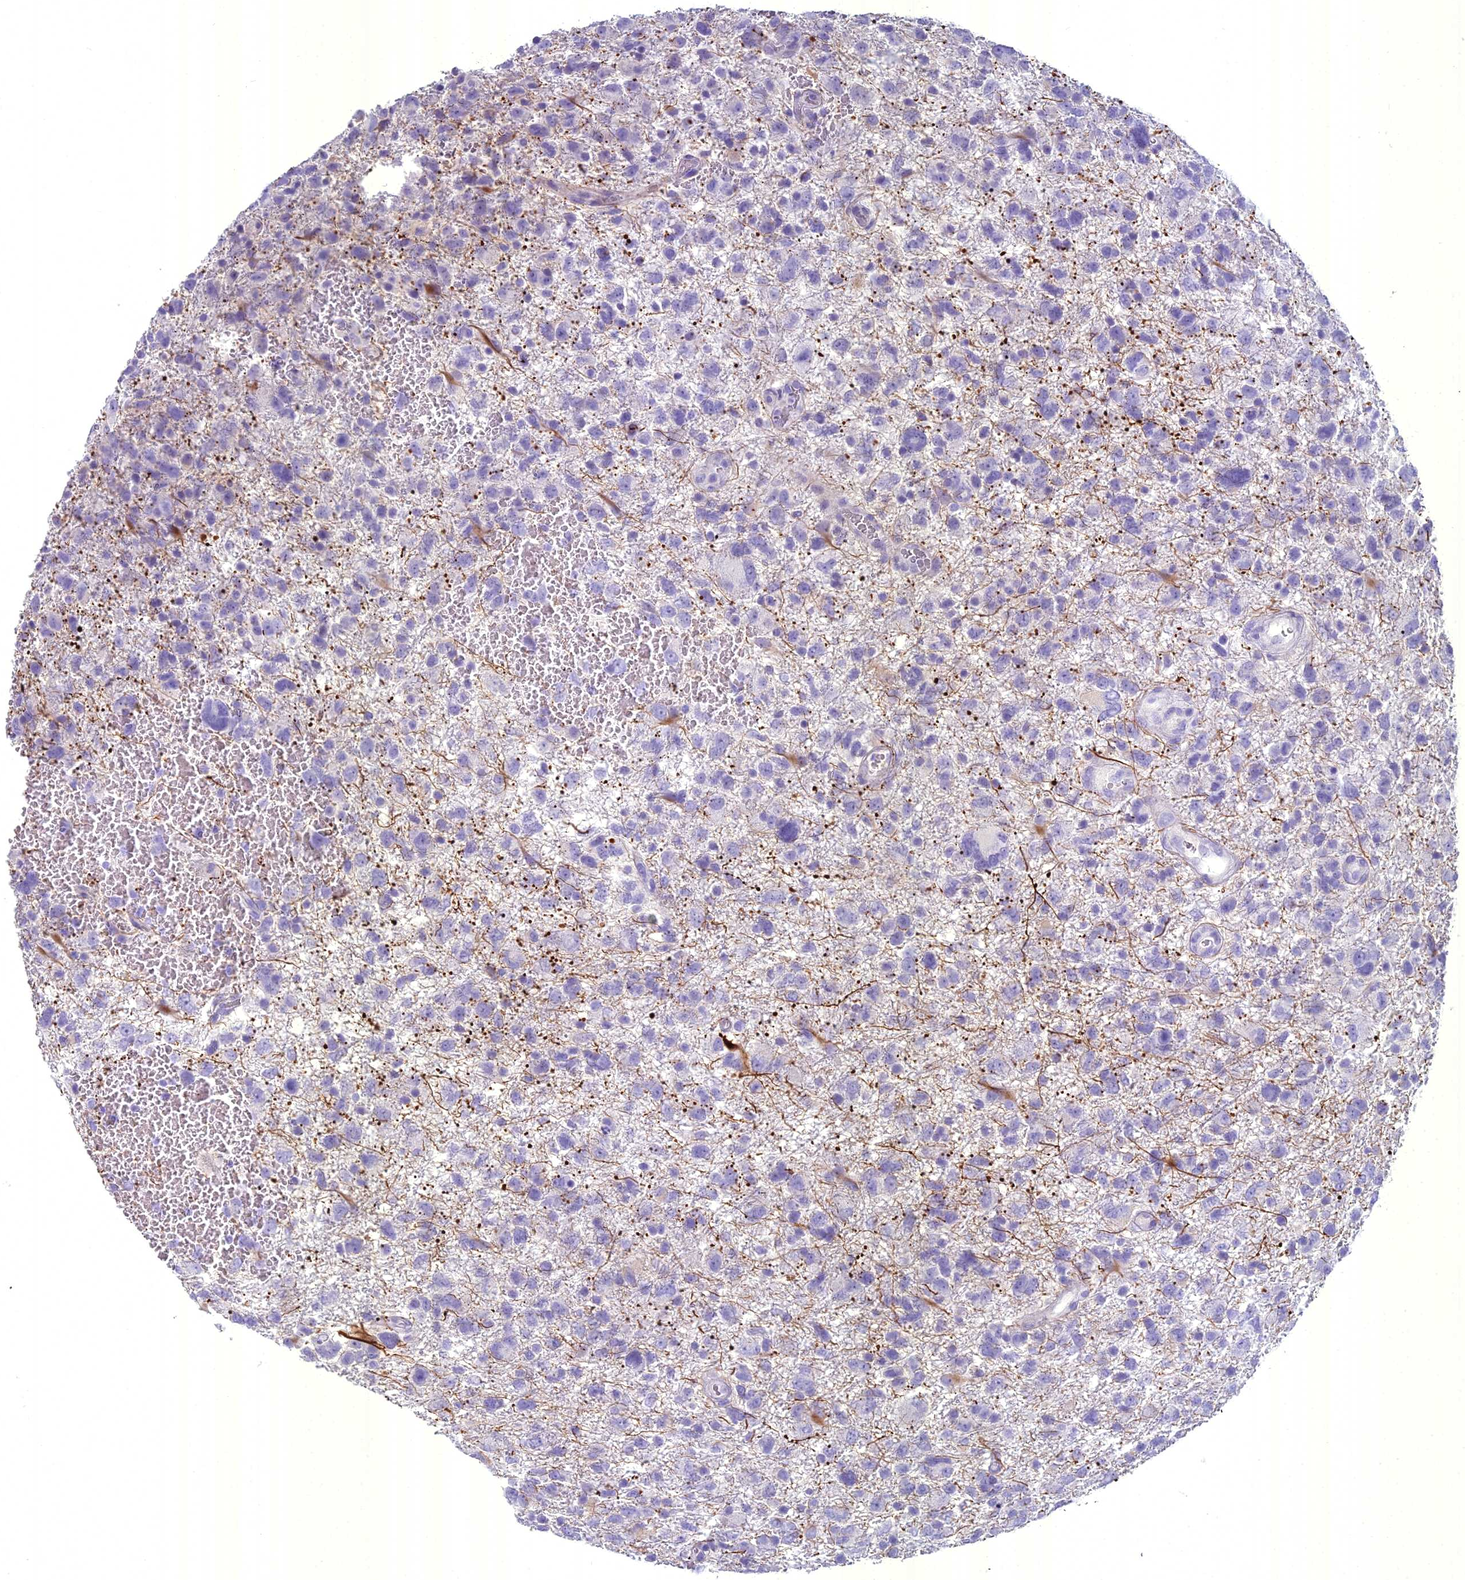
{"staining": {"intensity": "negative", "quantity": "none", "location": "none"}, "tissue": "glioma", "cell_type": "Tumor cells", "image_type": "cancer", "snomed": [{"axis": "morphology", "description": "Glioma, malignant, High grade"}, {"axis": "topography", "description": "Brain"}], "caption": "A histopathology image of human glioma is negative for staining in tumor cells.", "gene": "UNC80", "patient": {"sex": "male", "age": 61}}